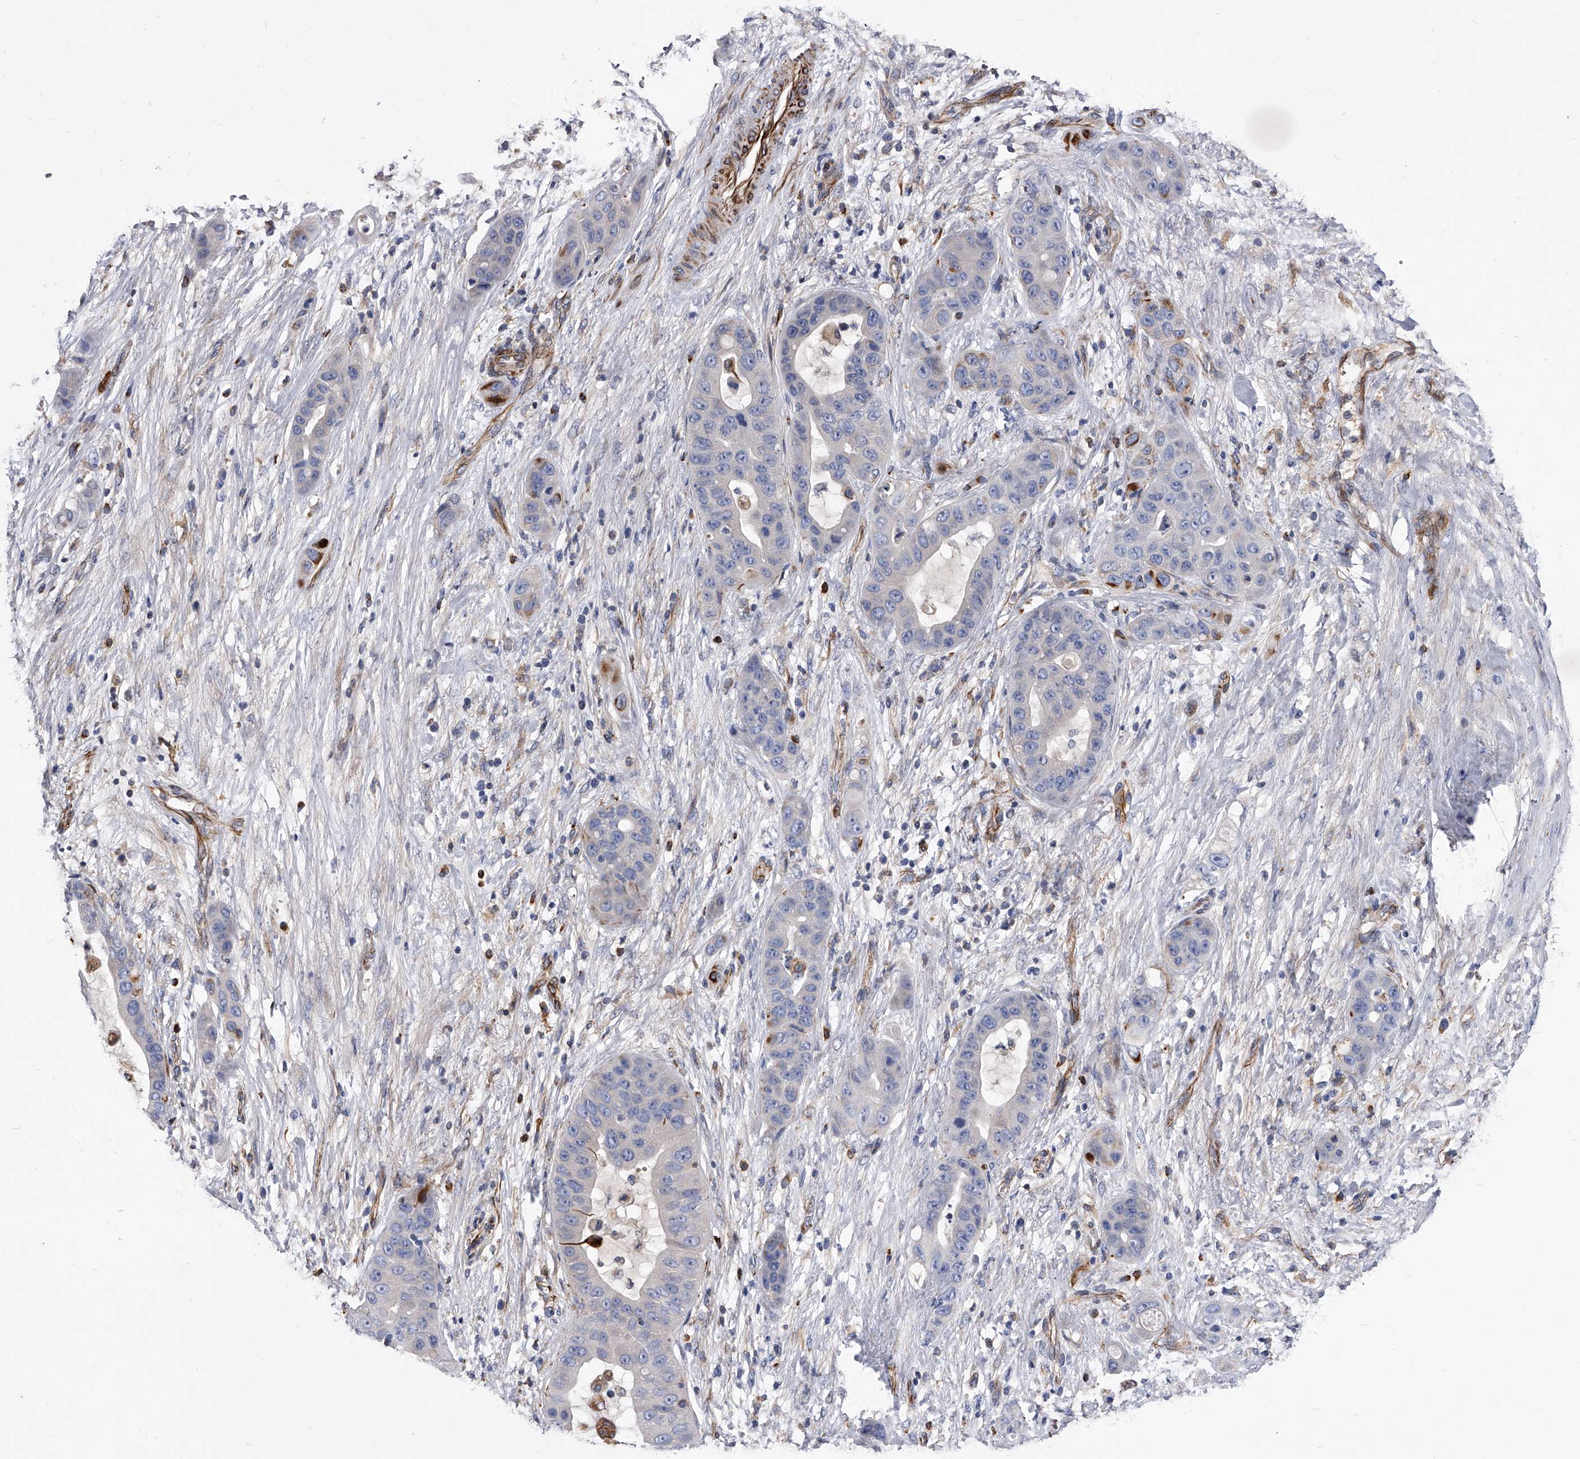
{"staining": {"intensity": "negative", "quantity": "none", "location": "none"}, "tissue": "liver cancer", "cell_type": "Tumor cells", "image_type": "cancer", "snomed": [{"axis": "morphology", "description": "Cholangiocarcinoma"}, {"axis": "topography", "description": "Liver"}], "caption": "Immunohistochemical staining of liver cancer (cholangiocarcinoma) reveals no significant staining in tumor cells.", "gene": "EFCAB7", "patient": {"sex": "female", "age": 52}}